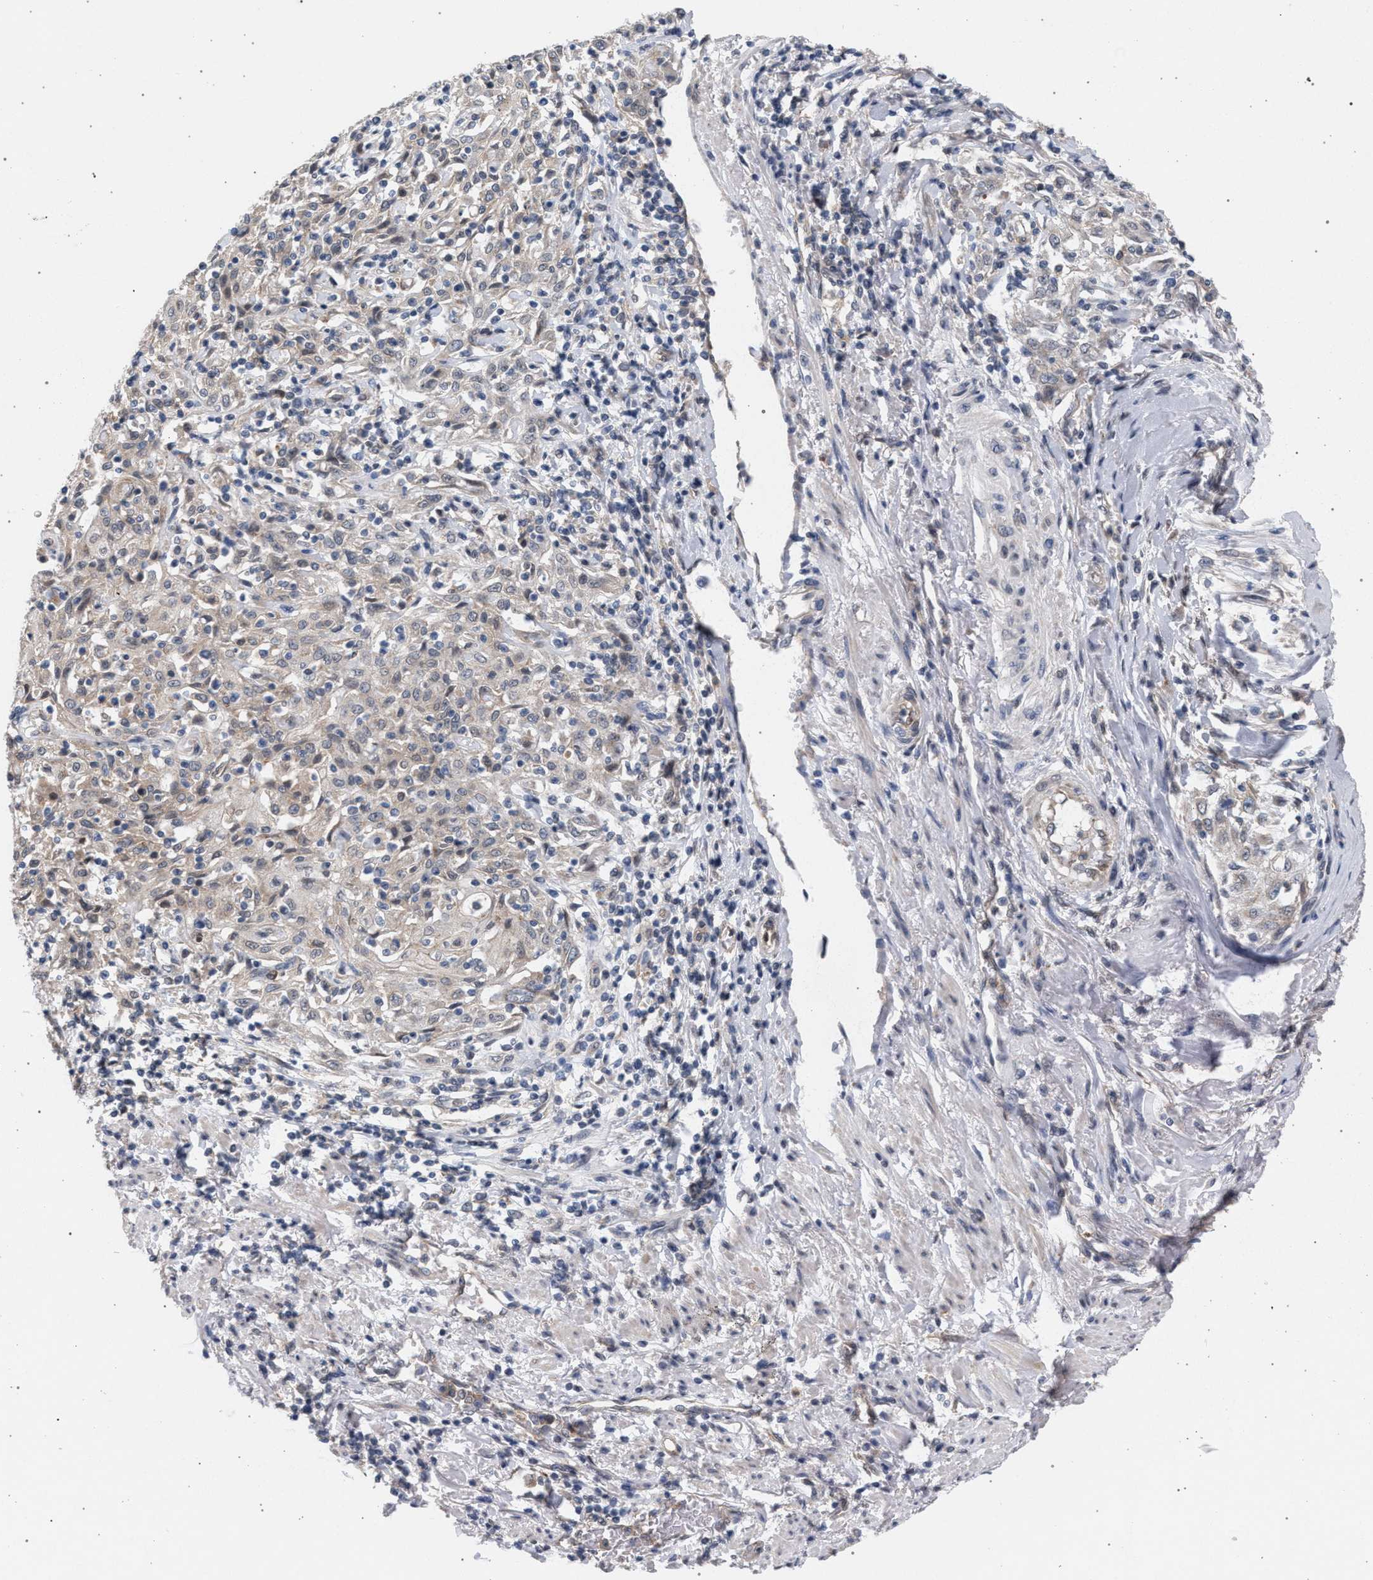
{"staining": {"intensity": "weak", "quantity": "25%-75%", "location": "cytoplasmic/membranous"}, "tissue": "skin cancer", "cell_type": "Tumor cells", "image_type": "cancer", "snomed": [{"axis": "morphology", "description": "Squamous cell carcinoma, NOS"}, {"axis": "morphology", "description": "Squamous cell carcinoma, metastatic, NOS"}, {"axis": "topography", "description": "Skin"}, {"axis": "topography", "description": "Lymph node"}], "caption": "Immunohistochemistry histopathology image of neoplastic tissue: human skin cancer stained using immunohistochemistry exhibits low levels of weak protein expression localized specifically in the cytoplasmic/membranous of tumor cells, appearing as a cytoplasmic/membranous brown color.", "gene": "ARPC5L", "patient": {"sex": "male", "age": 75}}